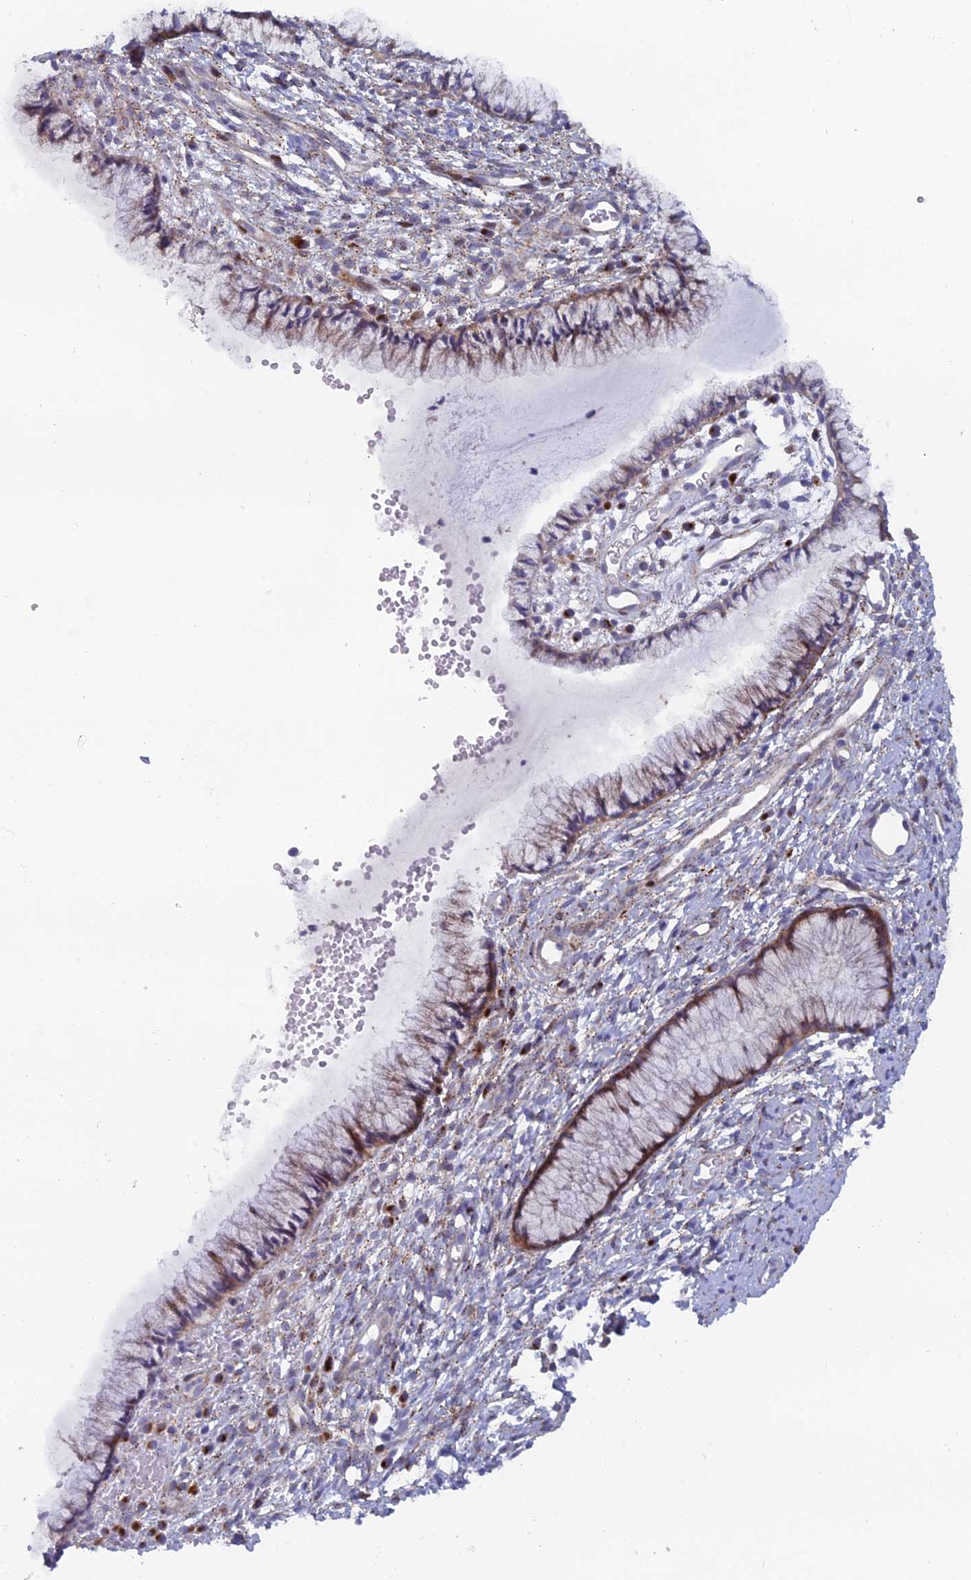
{"staining": {"intensity": "moderate", "quantity": "25%-75%", "location": "cytoplasmic/membranous"}, "tissue": "cervix", "cell_type": "Glandular cells", "image_type": "normal", "snomed": [{"axis": "morphology", "description": "Normal tissue, NOS"}, {"axis": "topography", "description": "Cervix"}], "caption": "The immunohistochemical stain shows moderate cytoplasmic/membranous positivity in glandular cells of normal cervix. (DAB = brown stain, brightfield microscopy at high magnification).", "gene": "B9D2", "patient": {"sex": "female", "age": 42}}